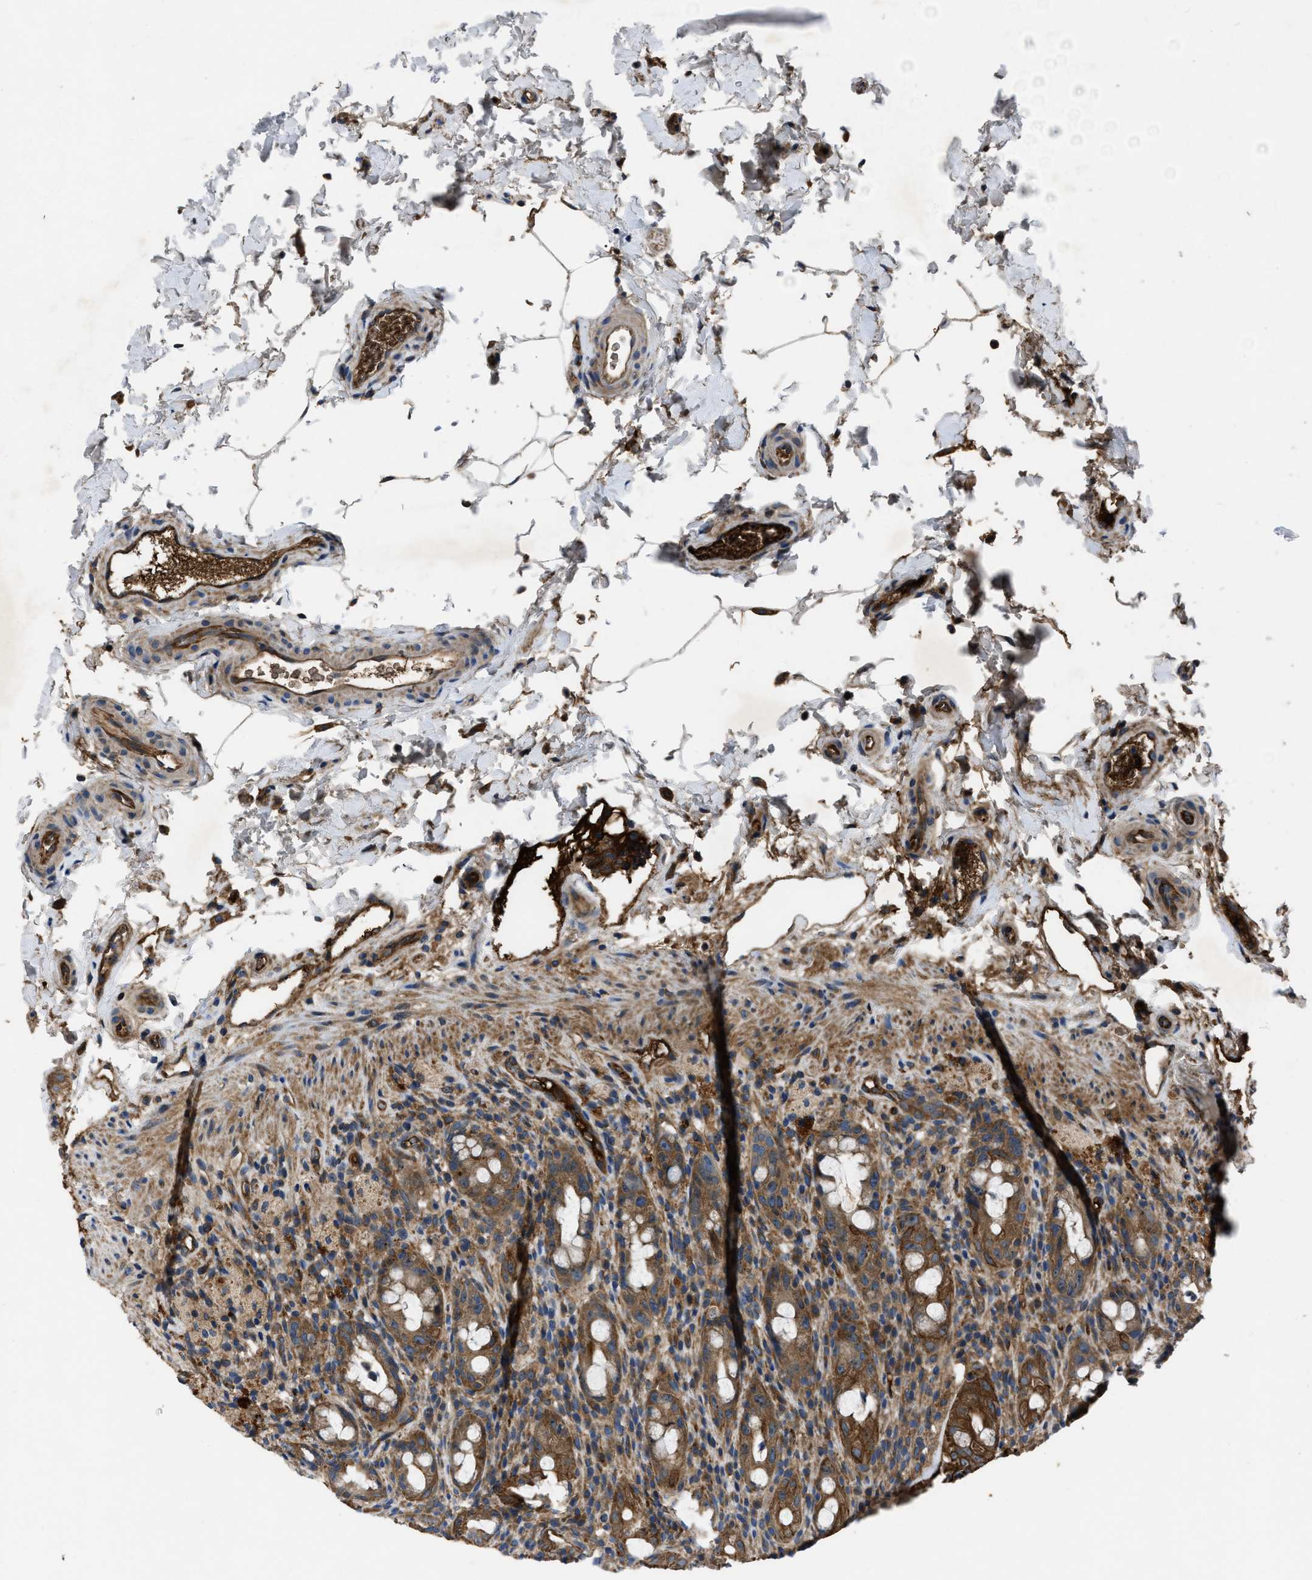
{"staining": {"intensity": "strong", "quantity": ">75%", "location": "cytoplasmic/membranous"}, "tissue": "rectum", "cell_type": "Glandular cells", "image_type": "normal", "snomed": [{"axis": "morphology", "description": "Normal tissue, NOS"}, {"axis": "topography", "description": "Rectum"}], "caption": "About >75% of glandular cells in normal human rectum show strong cytoplasmic/membranous protein staining as visualized by brown immunohistochemical staining.", "gene": "ERC1", "patient": {"sex": "male", "age": 44}}